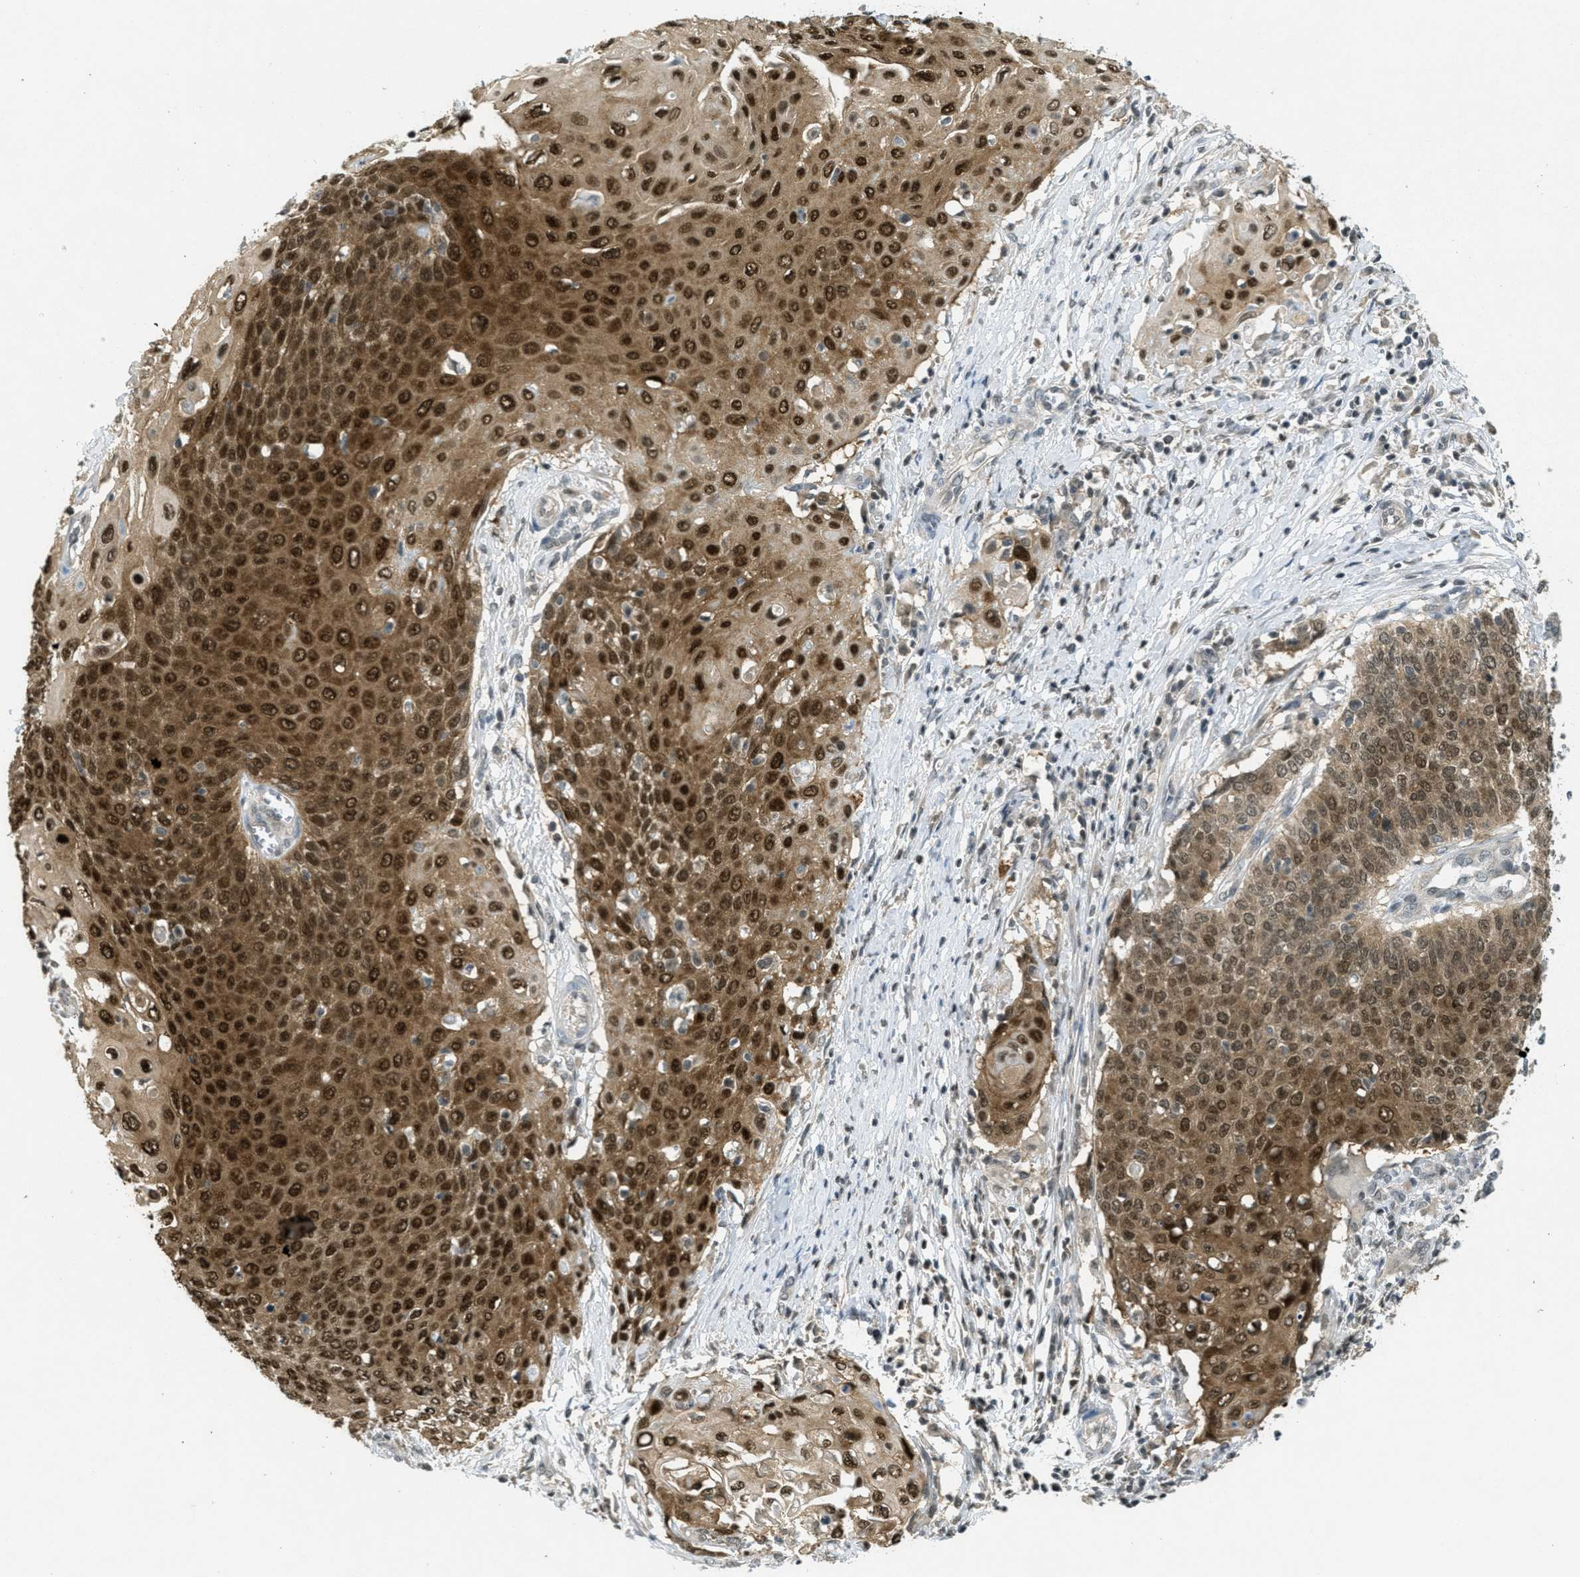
{"staining": {"intensity": "strong", "quantity": ">75%", "location": "cytoplasmic/membranous,nuclear"}, "tissue": "cervical cancer", "cell_type": "Tumor cells", "image_type": "cancer", "snomed": [{"axis": "morphology", "description": "Squamous cell carcinoma, NOS"}, {"axis": "topography", "description": "Cervix"}], "caption": "Squamous cell carcinoma (cervical) was stained to show a protein in brown. There is high levels of strong cytoplasmic/membranous and nuclear expression in about >75% of tumor cells.", "gene": "DNAJB1", "patient": {"sex": "female", "age": 39}}